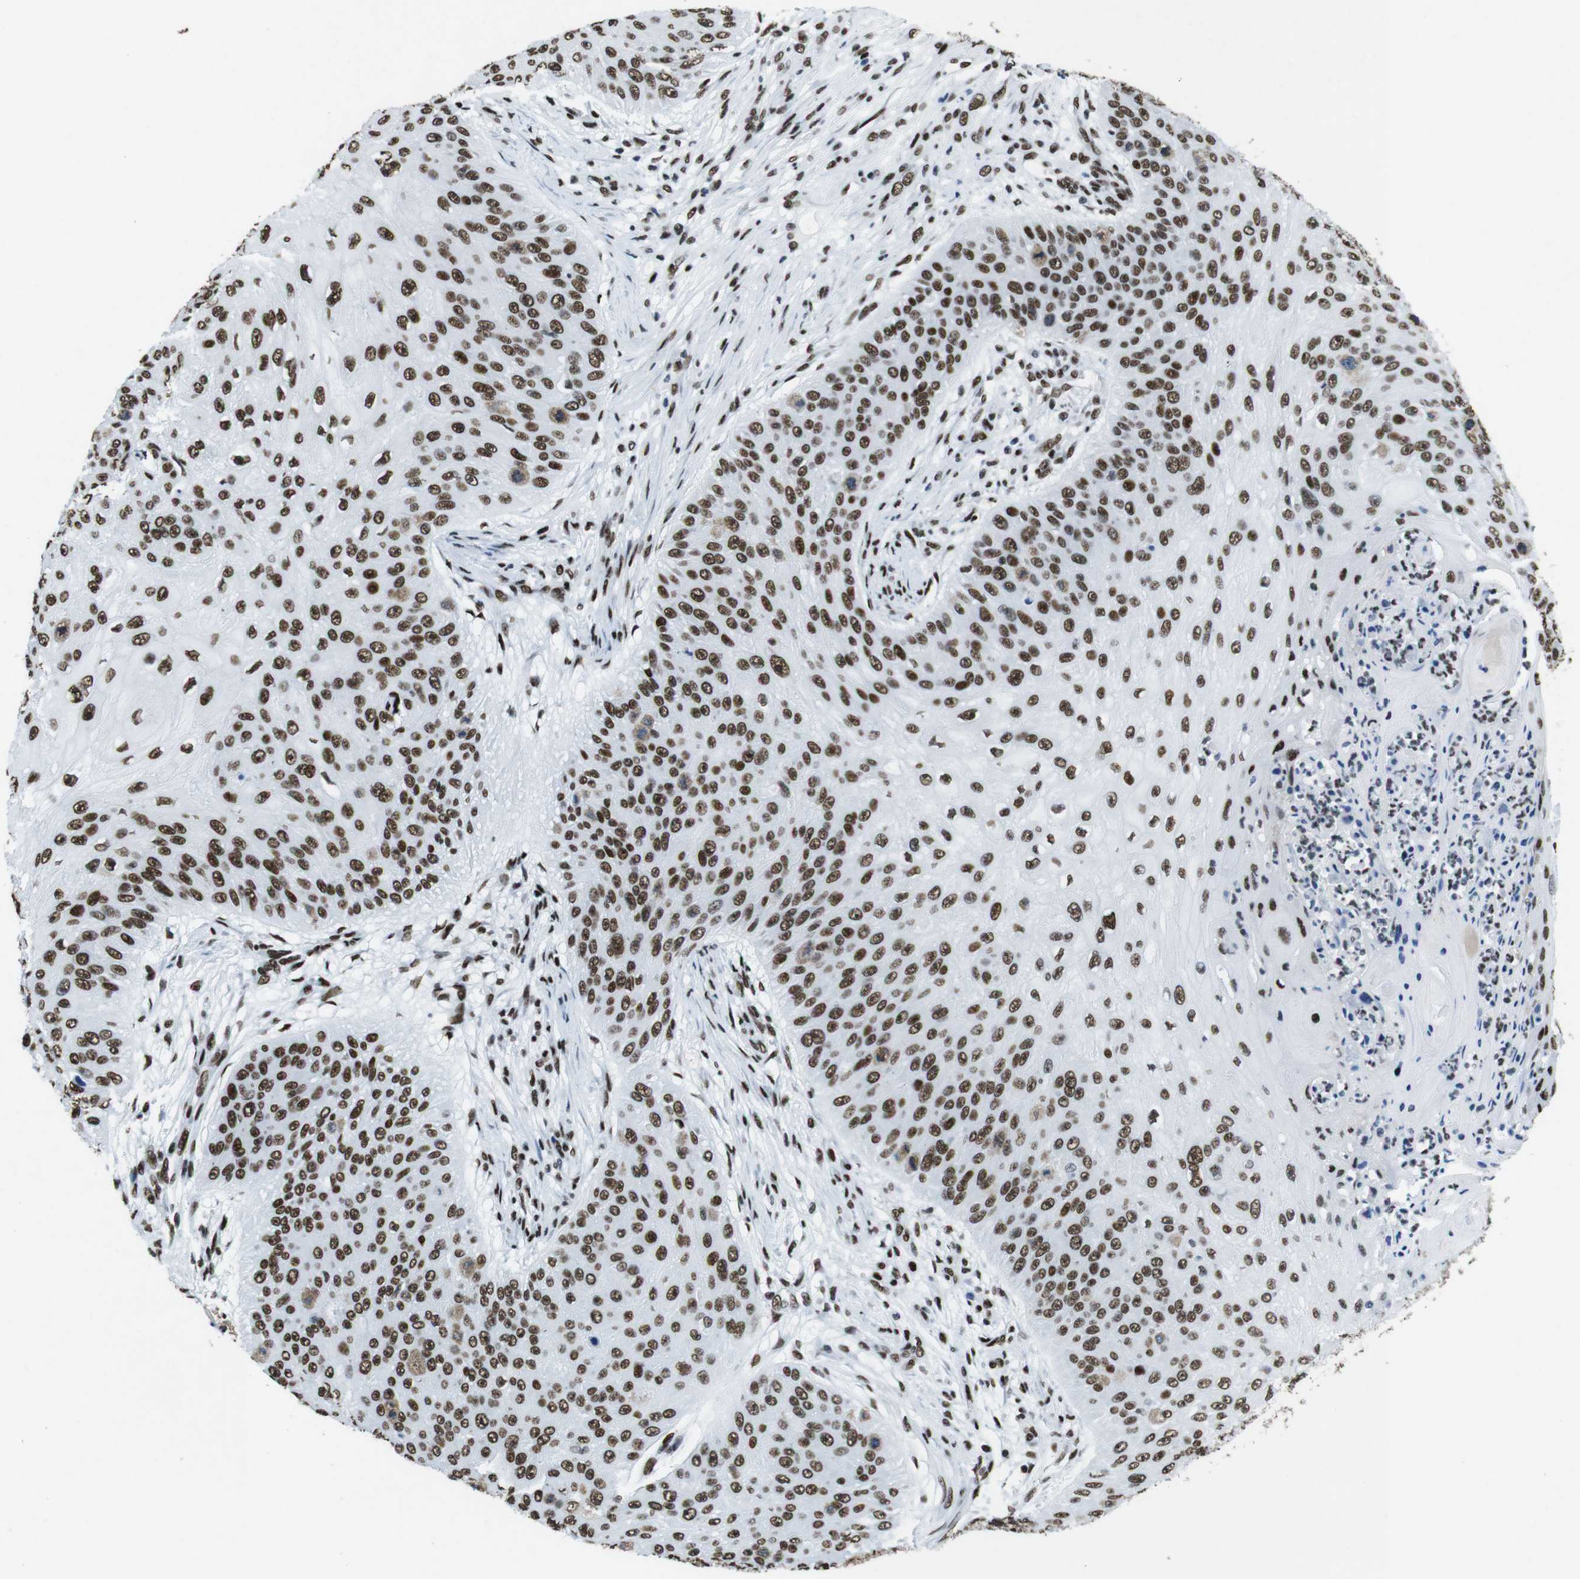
{"staining": {"intensity": "moderate", "quantity": ">75%", "location": "nuclear"}, "tissue": "skin cancer", "cell_type": "Tumor cells", "image_type": "cancer", "snomed": [{"axis": "morphology", "description": "Squamous cell carcinoma, NOS"}, {"axis": "topography", "description": "Skin"}], "caption": "The micrograph exhibits a brown stain indicating the presence of a protein in the nuclear of tumor cells in squamous cell carcinoma (skin).", "gene": "CITED2", "patient": {"sex": "female", "age": 80}}